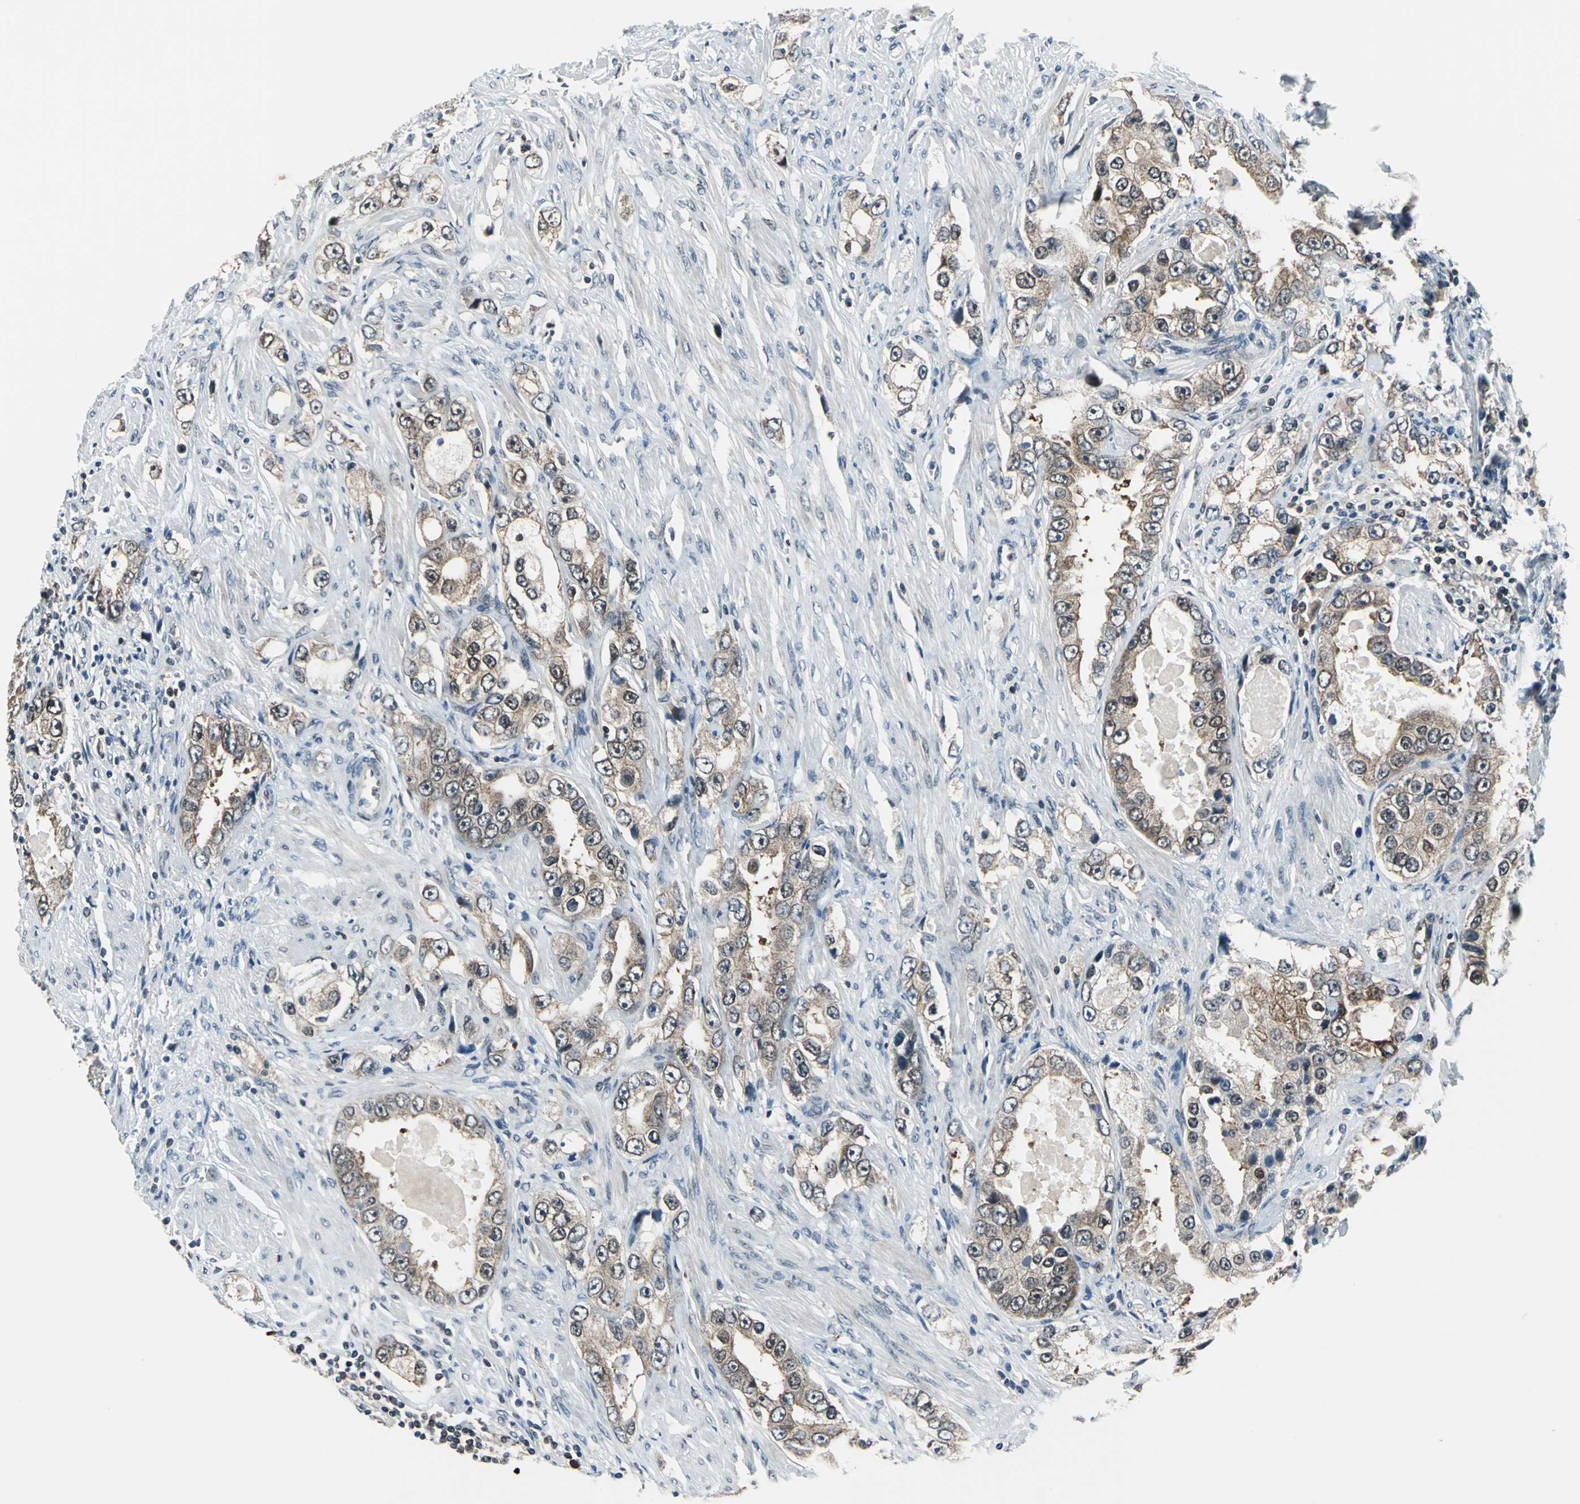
{"staining": {"intensity": "moderate", "quantity": ">75%", "location": "cytoplasmic/membranous"}, "tissue": "prostate cancer", "cell_type": "Tumor cells", "image_type": "cancer", "snomed": [{"axis": "morphology", "description": "Adenocarcinoma, High grade"}, {"axis": "topography", "description": "Prostate"}], "caption": "IHC histopathology image of neoplastic tissue: prostate high-grade adenocarcinoma stained using IHC displays medium levels of moderate protein expression localized specifically in the cytoplasmic/membranous of tumor cells, appearing as a cytoplasmic/membranous brown color.", "gene": "POLR3K", "patient": {"sex": "male", "age": 63}}